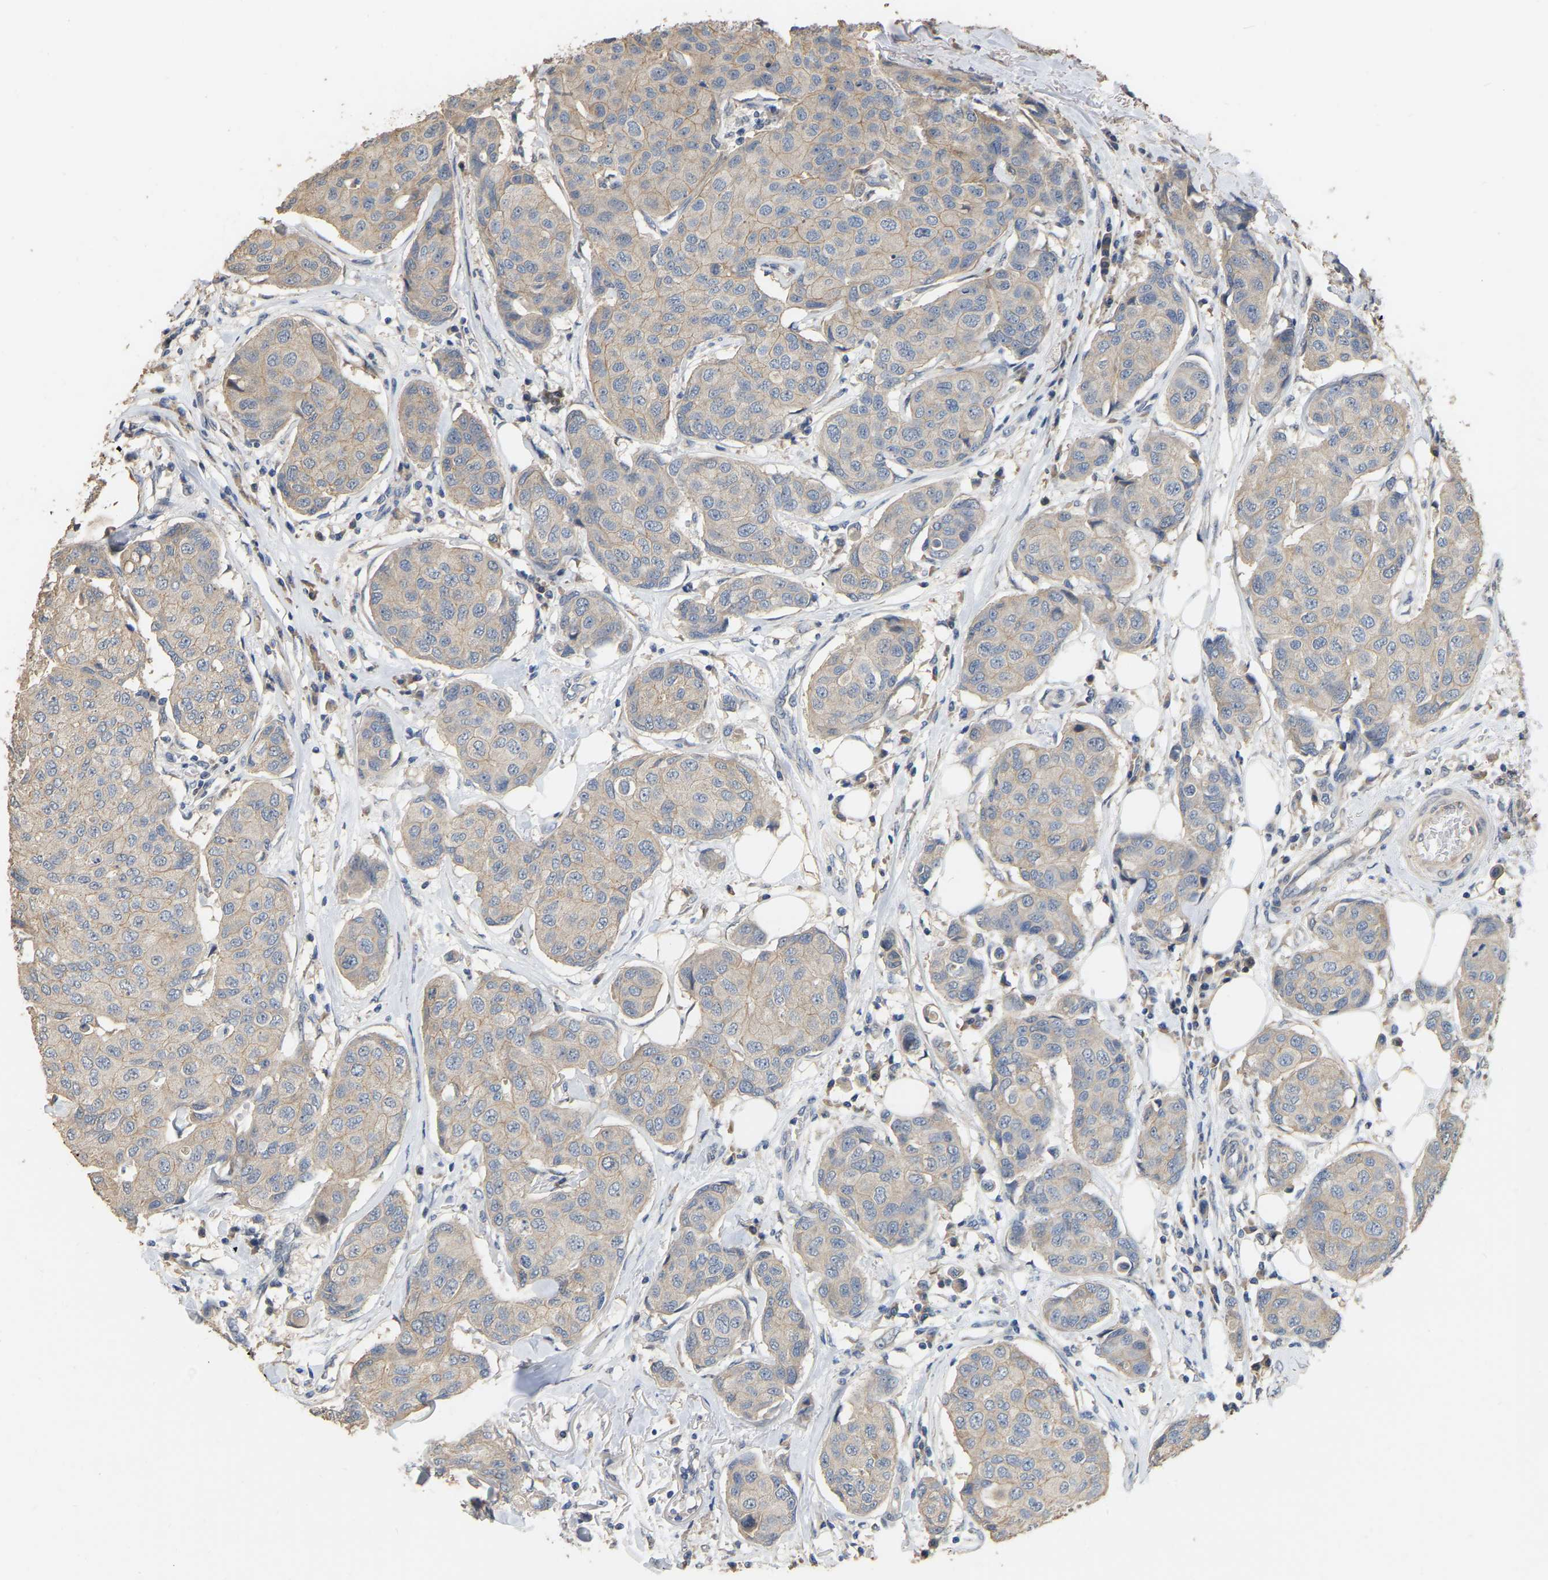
{"staining": {"intensity": "weak", "quantity": "<25%", "location": "cytoplasmic/membranous"}, "tissue": "breast cancer", "cell_type": "Tumor cells", "image_type": "cancer", "snomed": [{"axis": "morphology", "description": "Duct carcinoma"}, {"axis": "topography", "description": "Breast"}], "caption": "DAB immunohistochemical staining of human breast cancer exhibits no significant positivity in tumor cells. (DAB IHC with hematoxylin counter stain).", "gene": "NCS1", "patient": {"sex": "female", "age": 80}}